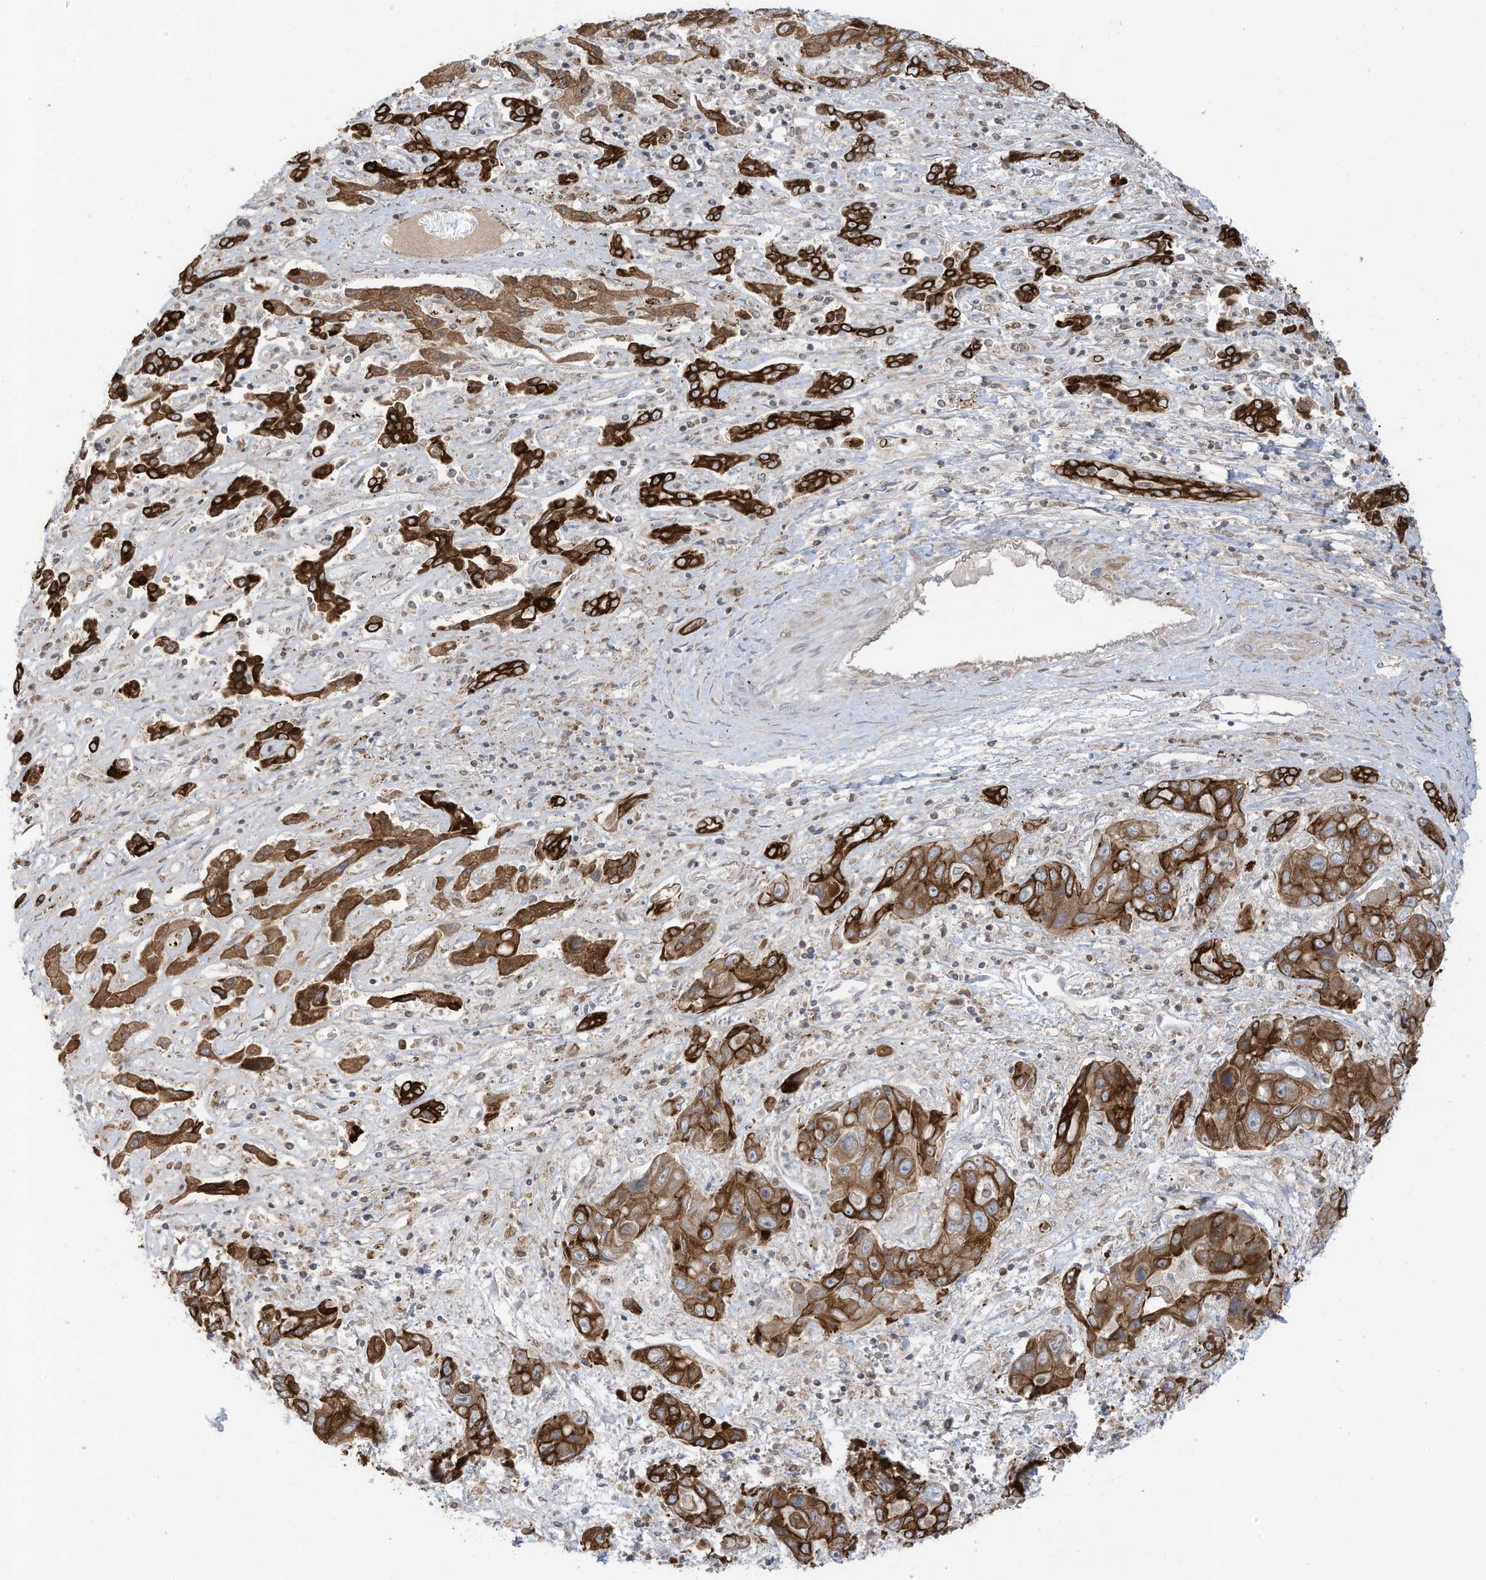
{"staining": {"intensity": "strong", "quantity": ">75%", "location": "cytoplasmic/membranous"}, "tissue": "liver cancer", "cell_type": "Tumor cells", "image_type": "cancer", "snomed": [{"axis": "morphology", "description": "Cholangiocarcinoma"}, {"axis": "topography", "description": "Liver"}], "caption": "The image reveals staining of cholangiocarcinoma (liver), revealing strong cytoplasmic/membranous protein positivity (brown color) within tumor cells.", "gene": "CGAS", "patient": {"sex": "male", "age": 67}}